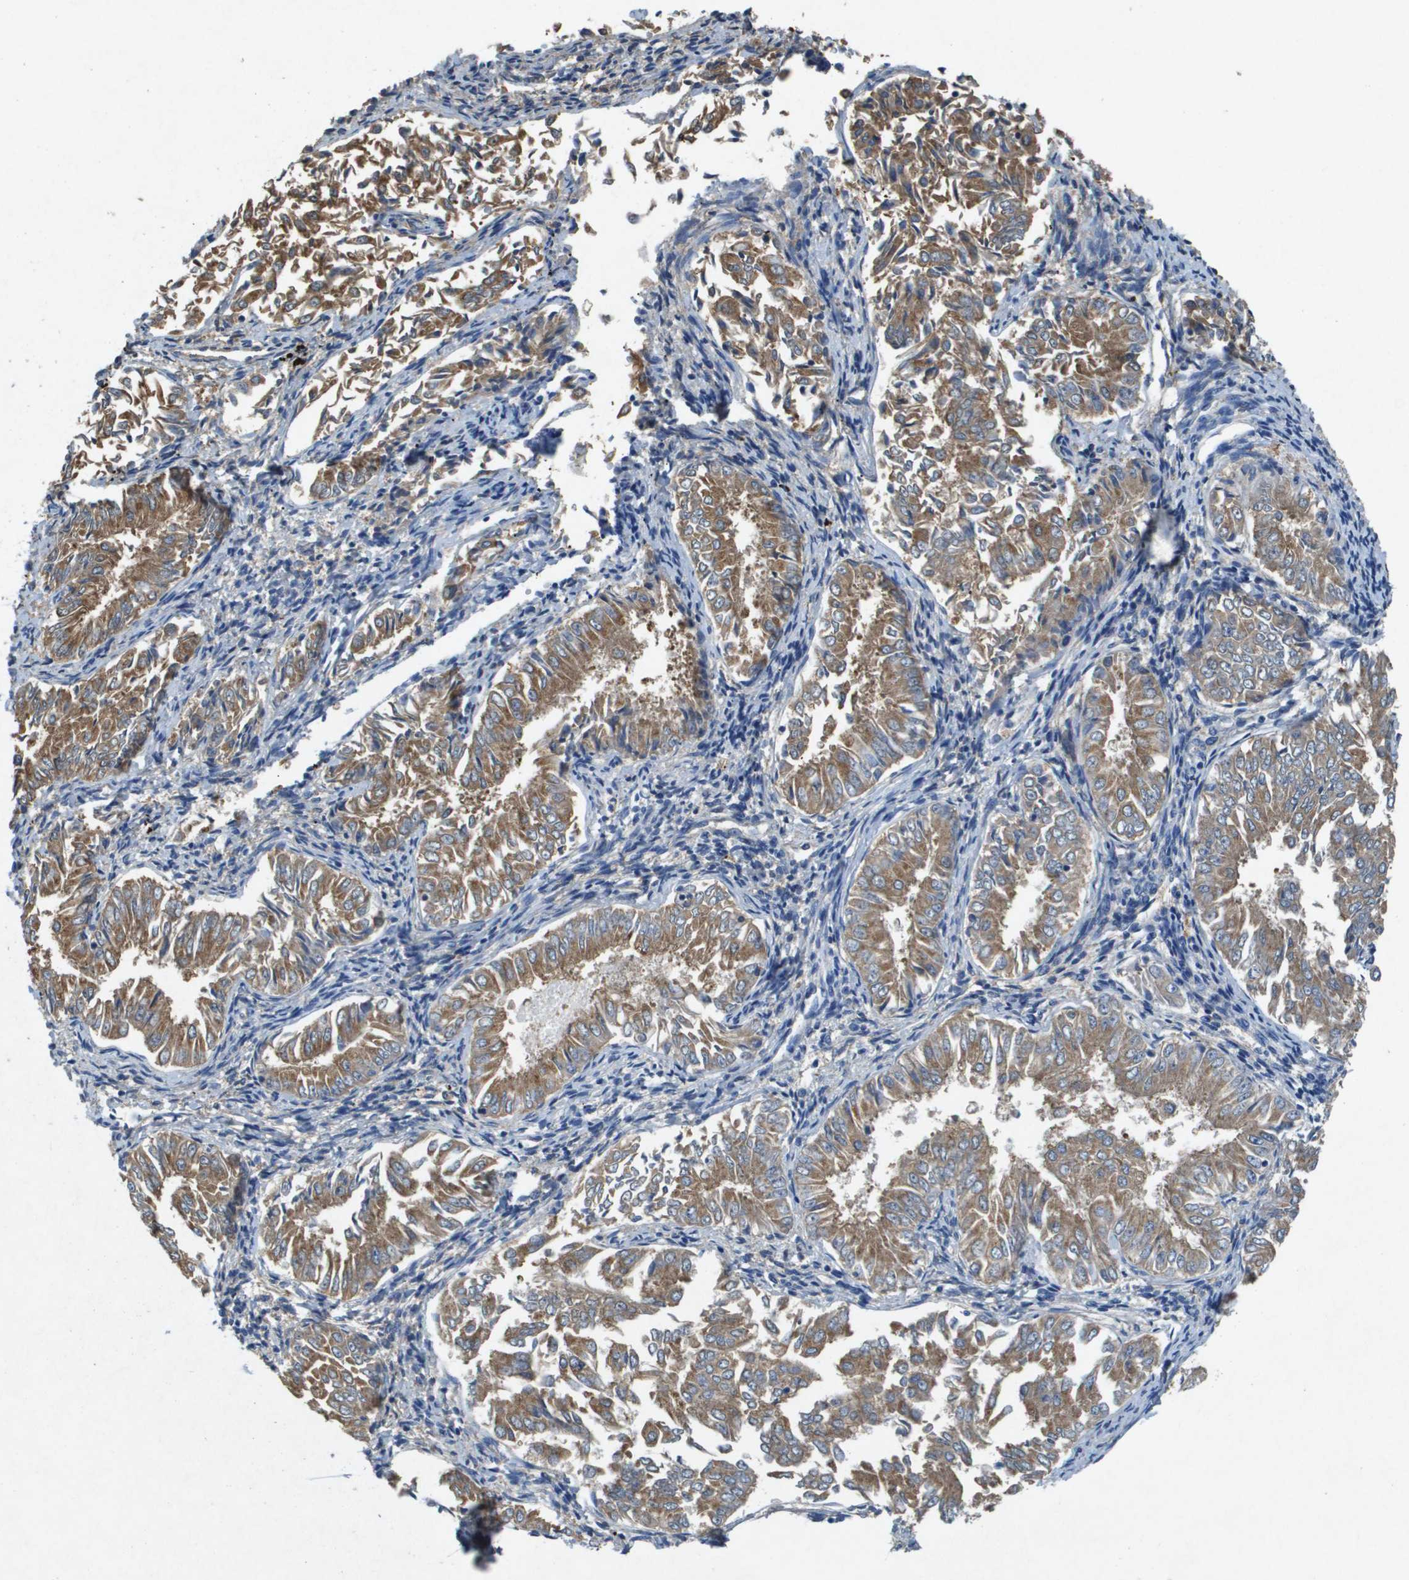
{"staining": {"intensity": "moderate", "quantity": "25%-75%", "location": "cytoplasmic/membranous"}, "tissue": "endometrial cancer", "cell_type": "Tumor cells", "image_type": "cancer", "snomed": [{"axis": "morphology", "description": "Adenocarcinoma, NOS"}, {"axis": "topography", "description": "Endometrium"}], "caption": "High-power microscopy captured an IHC image of endometrial cancer, revealing moderate cytoplasmic/membranous expression in approximately 25%-75% of tumor cells.", "gene": "PTPRT", "patient": {"sex": "female", "age": 53}}